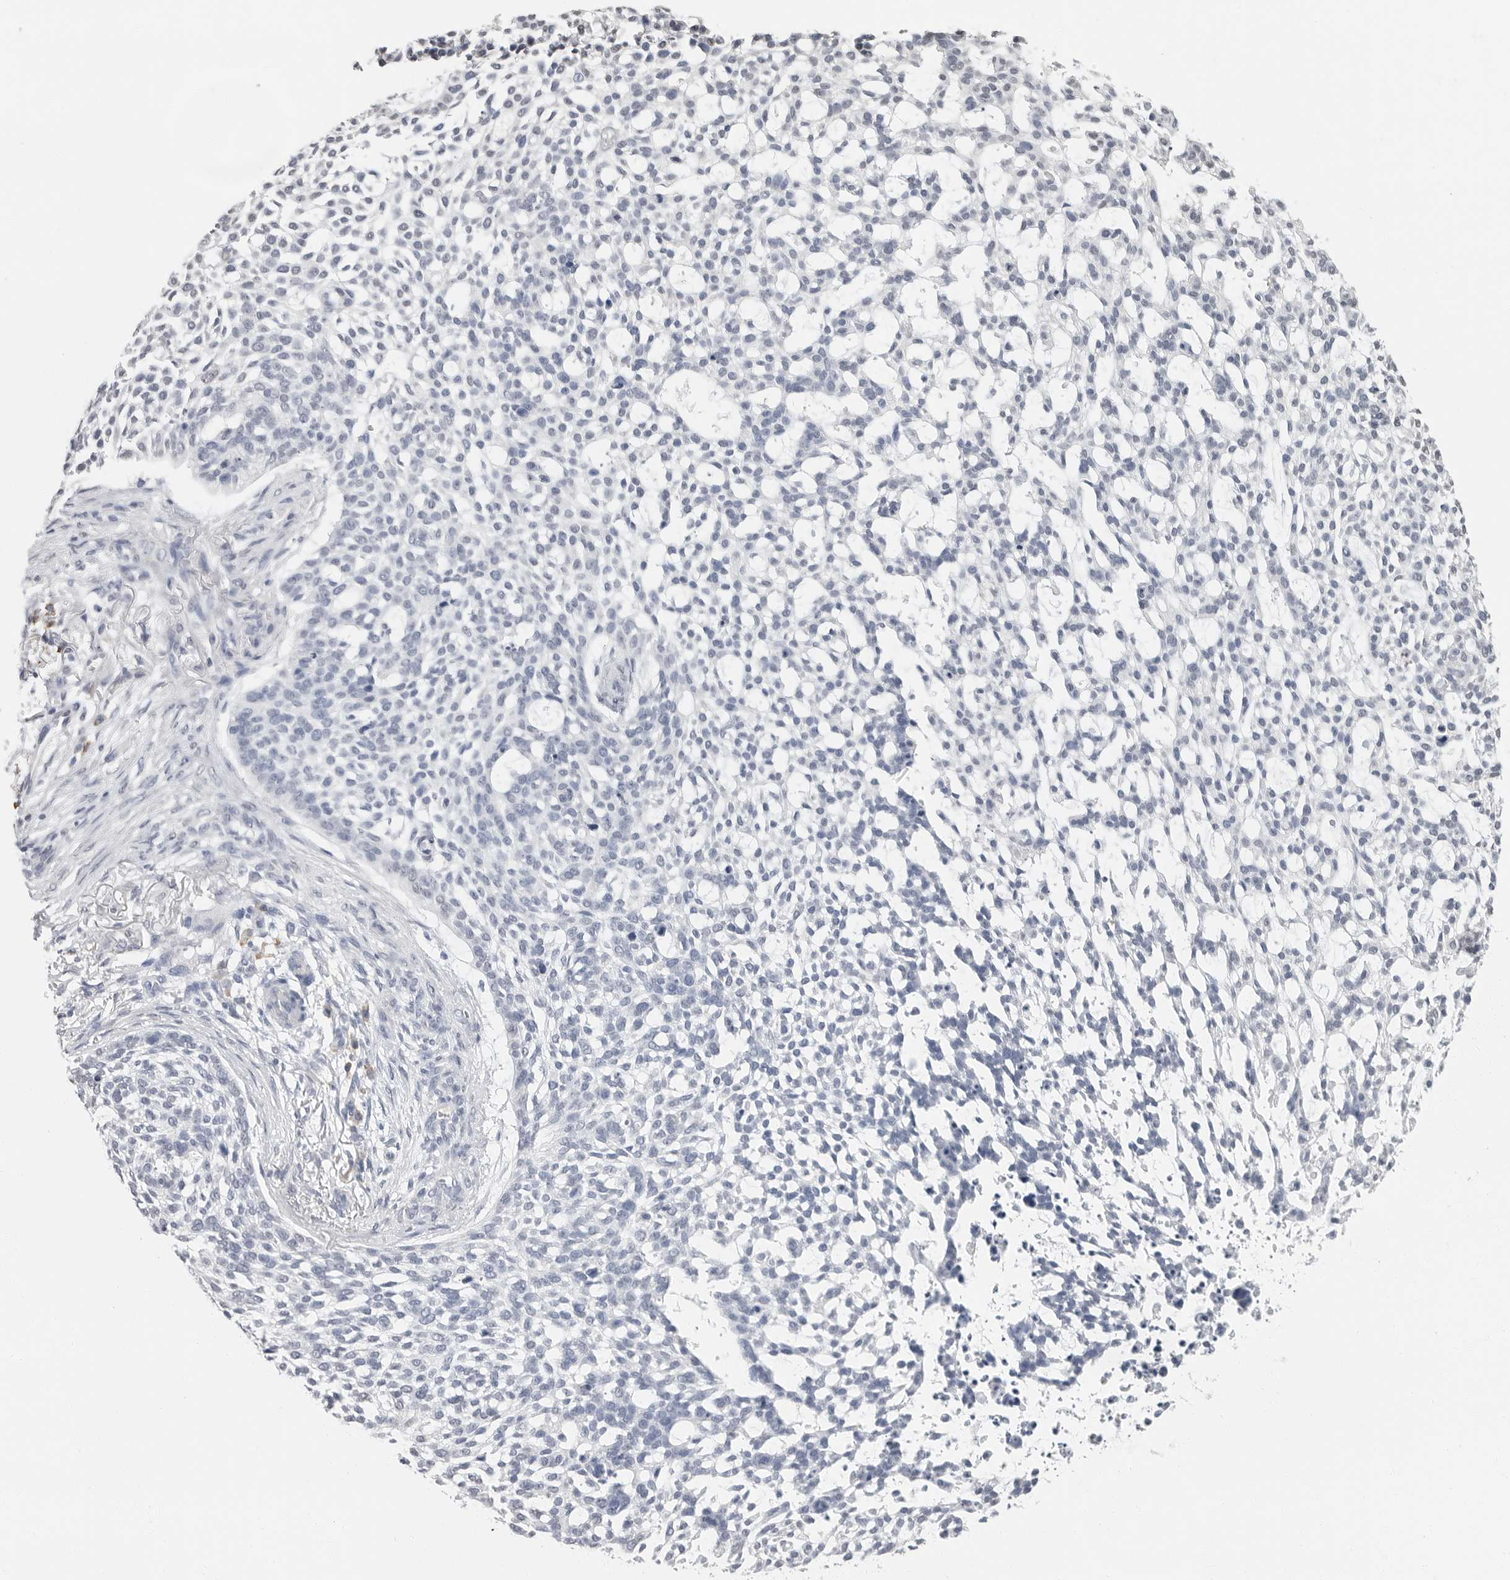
{"staining": {"intensity": "negative", "quantity": "none", "location": "none"}, "tissue": "skin cancer", "cell_type": "Tumor cells", "image_type": "cancer", "snomed": [{"axis": "morphology", "description": "Basal cell carcinoma"}, {"axis": "topography", "description": "Skin"}], "caption": "Tumor cells show no significant positivity in skin basal cell carcinoma.", "gene": "ARHGEF10", "patient": {"sex": "female", "age": 64}}